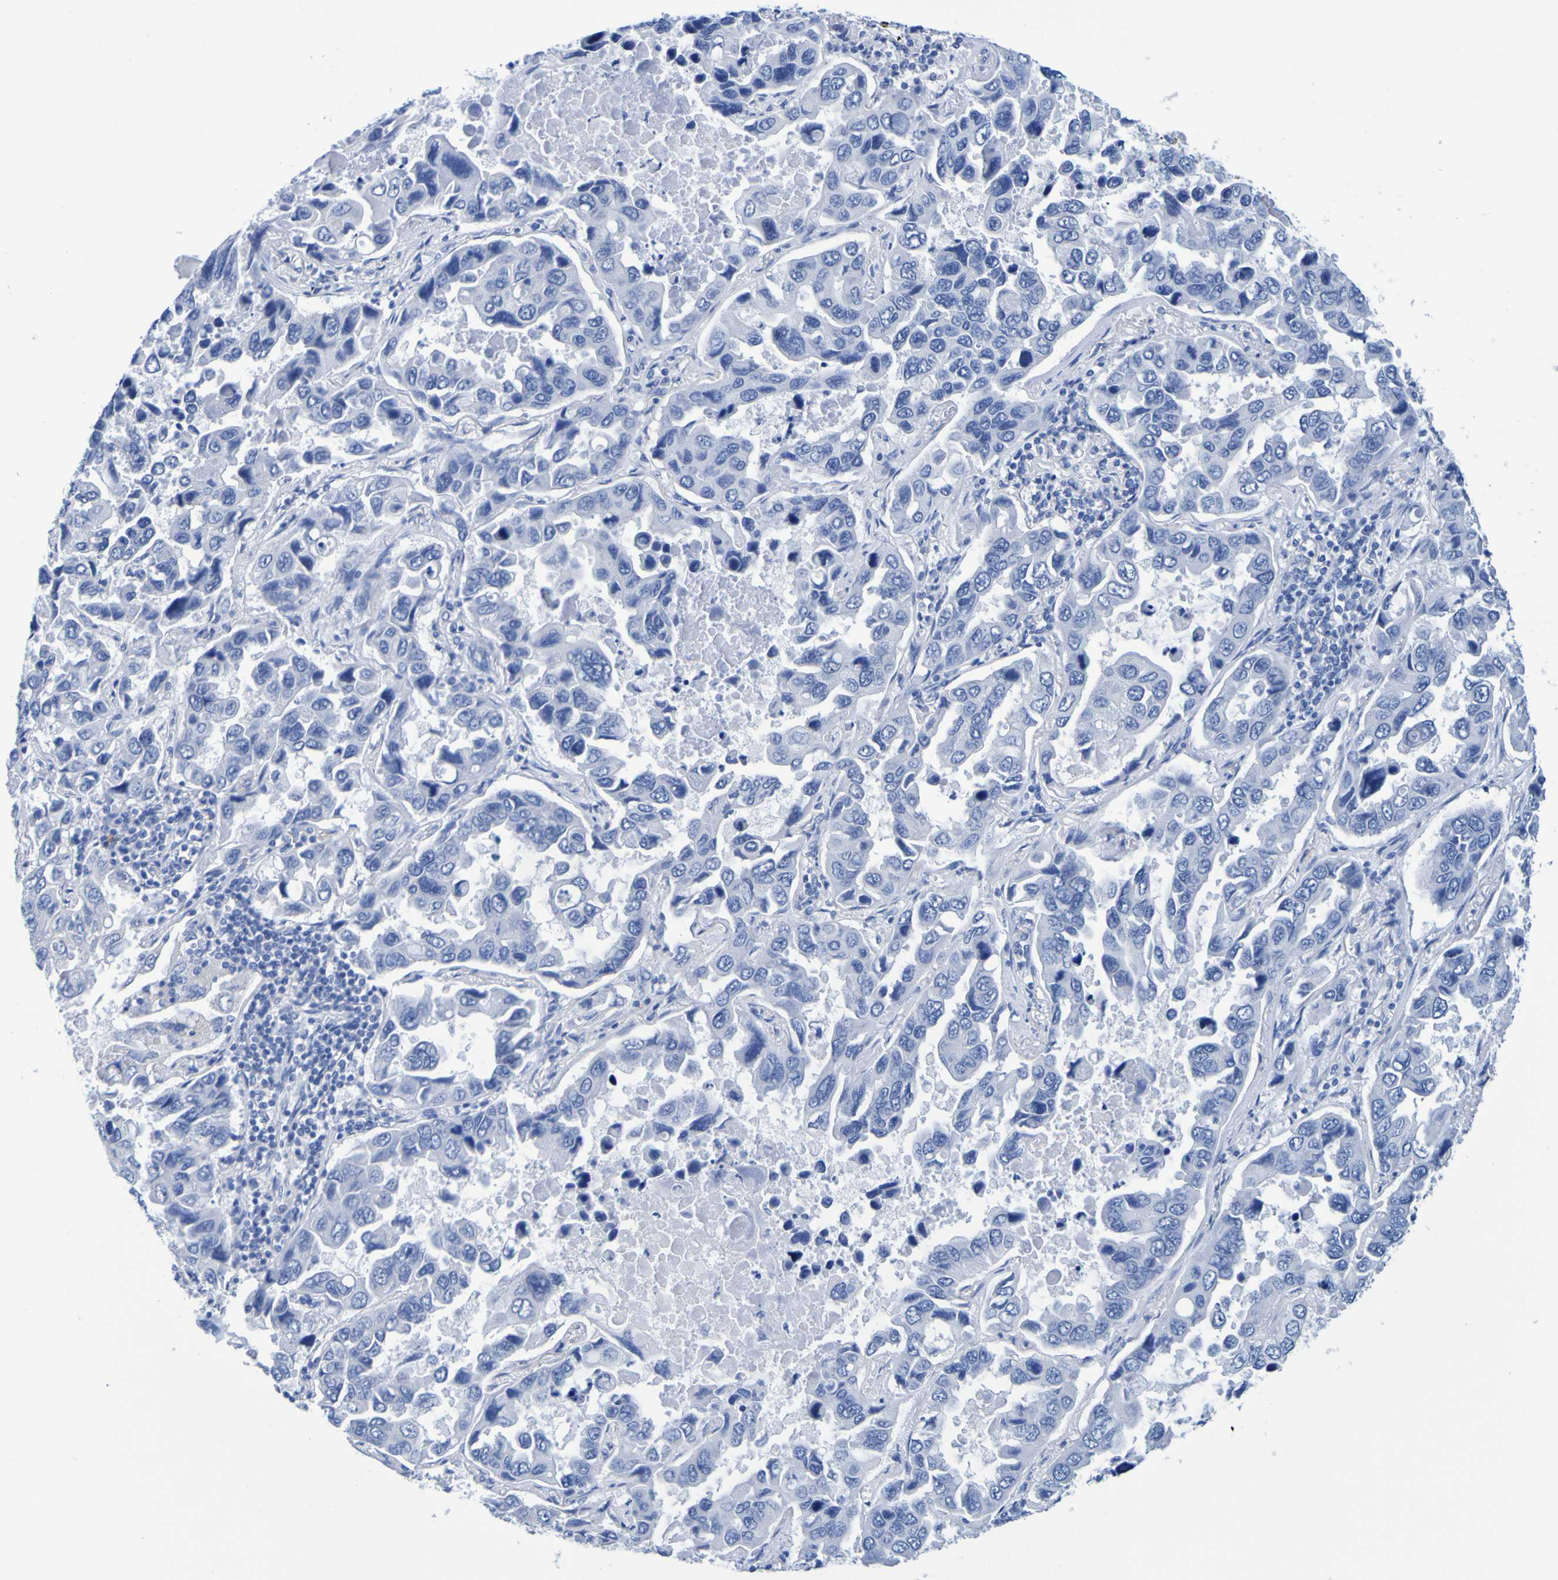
{"staining": {"intensity": "negative", "quantity": "none", "location": "none"}, "tissue": "lung cancer", "cell_type": "Tumor cells", "image_type": "cancer", "snomed": [{"axis": "morphology", "description": "Adenocarcinoma, NOS"}, {"axis": "topography", "description": "Lung"}], "caption": "DAB (3,3'-diaminobenzidine) immunohistochemical staining of lung cancer reveals no significant staining in tumor cells.", "gene": "DPEP1", "patient": {"sex": "male", "age": 64}}